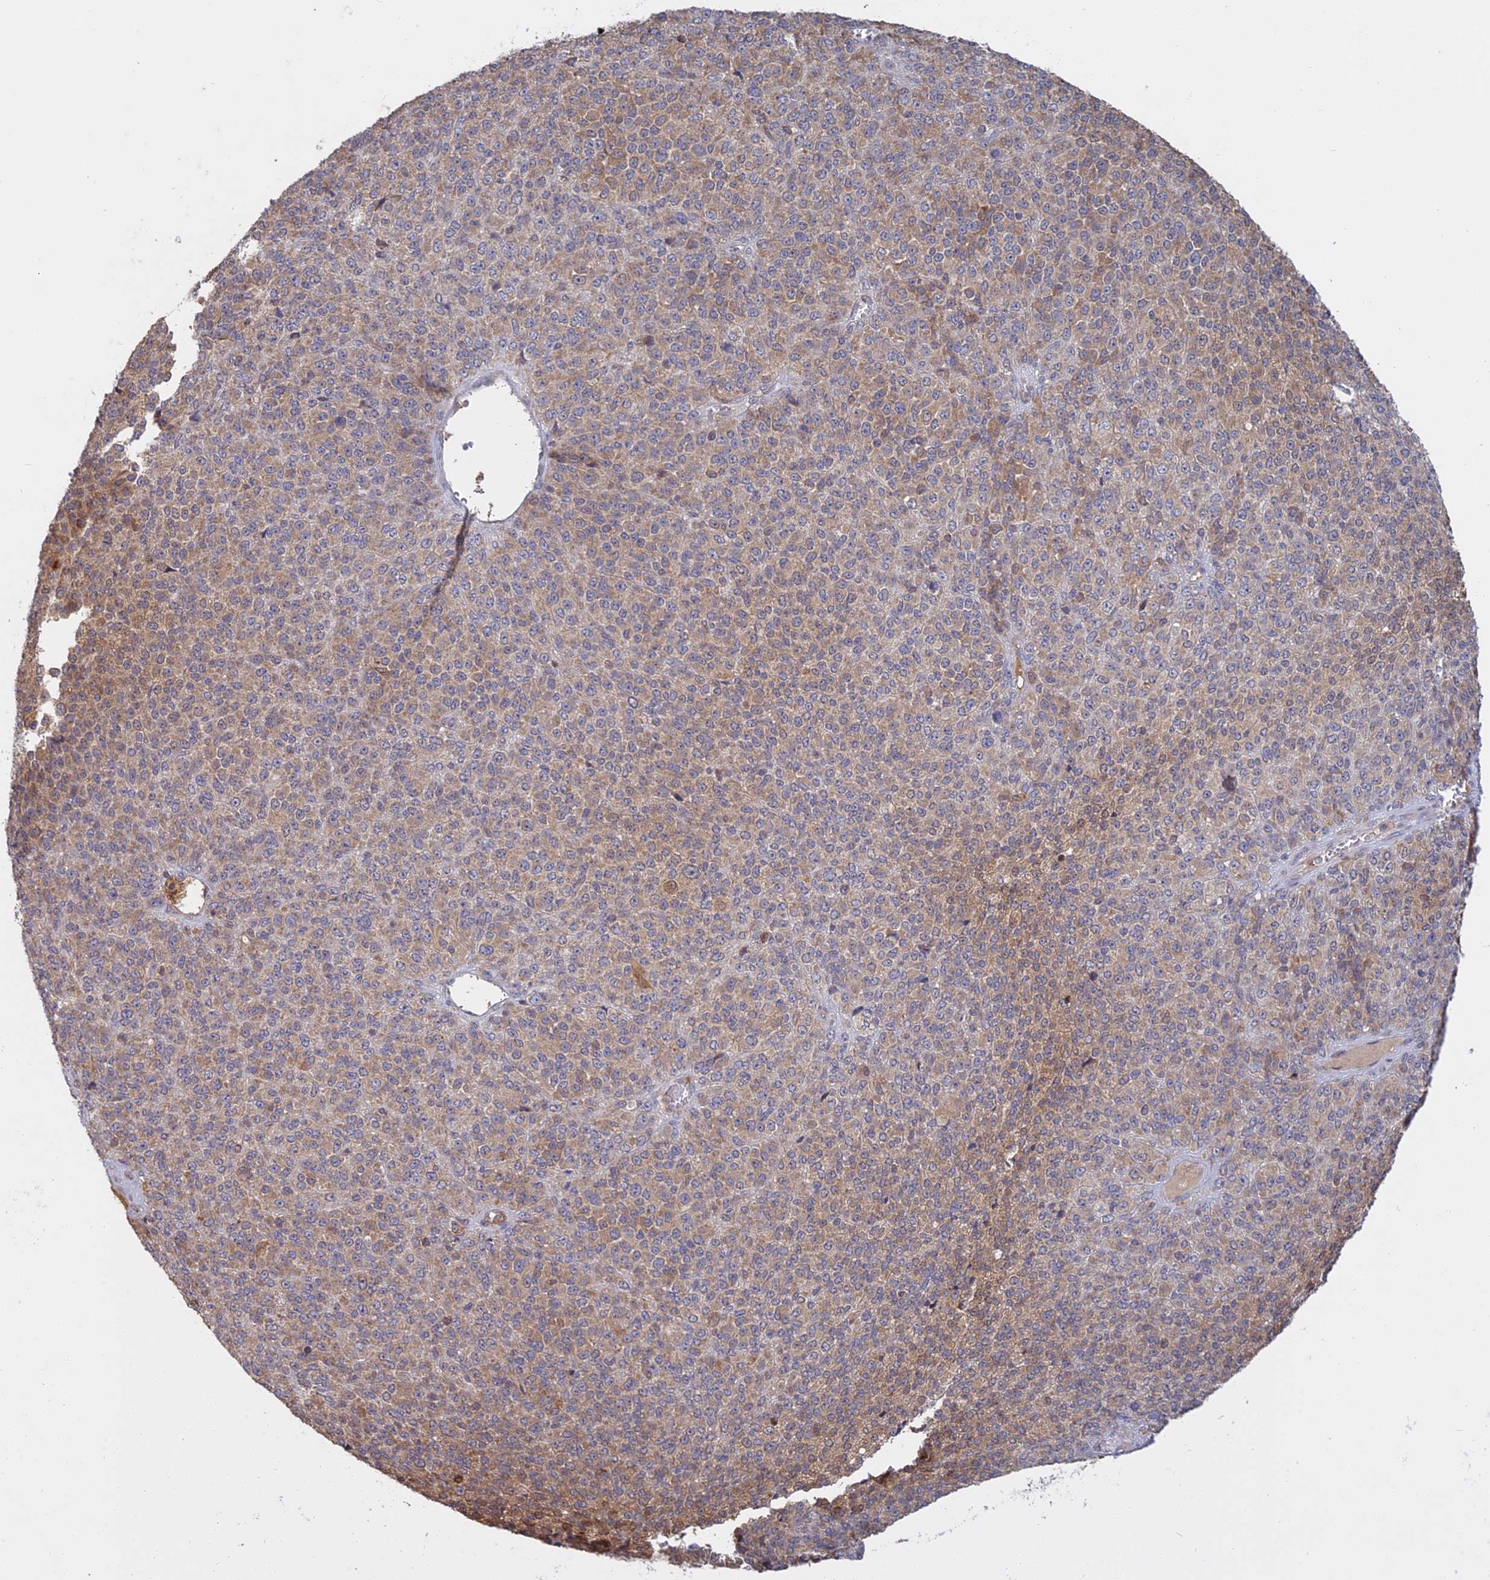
{"staining": {"intensity": "weak", "quantity": ">75%", "location": "cytoplasmic/membranous"}, "tissue": "melanoma", "cell_type": "Tumor cells", "image_type": "cancer", "snomed": [{"axis": "morphology", "description": "Malignant melanoma, Metastatic site"}, {"axis": "topography", "description": "Brain"}], "caption": "An image of melanoma stained for a protein exhibits weak cytoplasmic/membranous brown staining in tumor cells.", "gene": "TMEM208", "patient": {"sex": "female", "age": 56}}